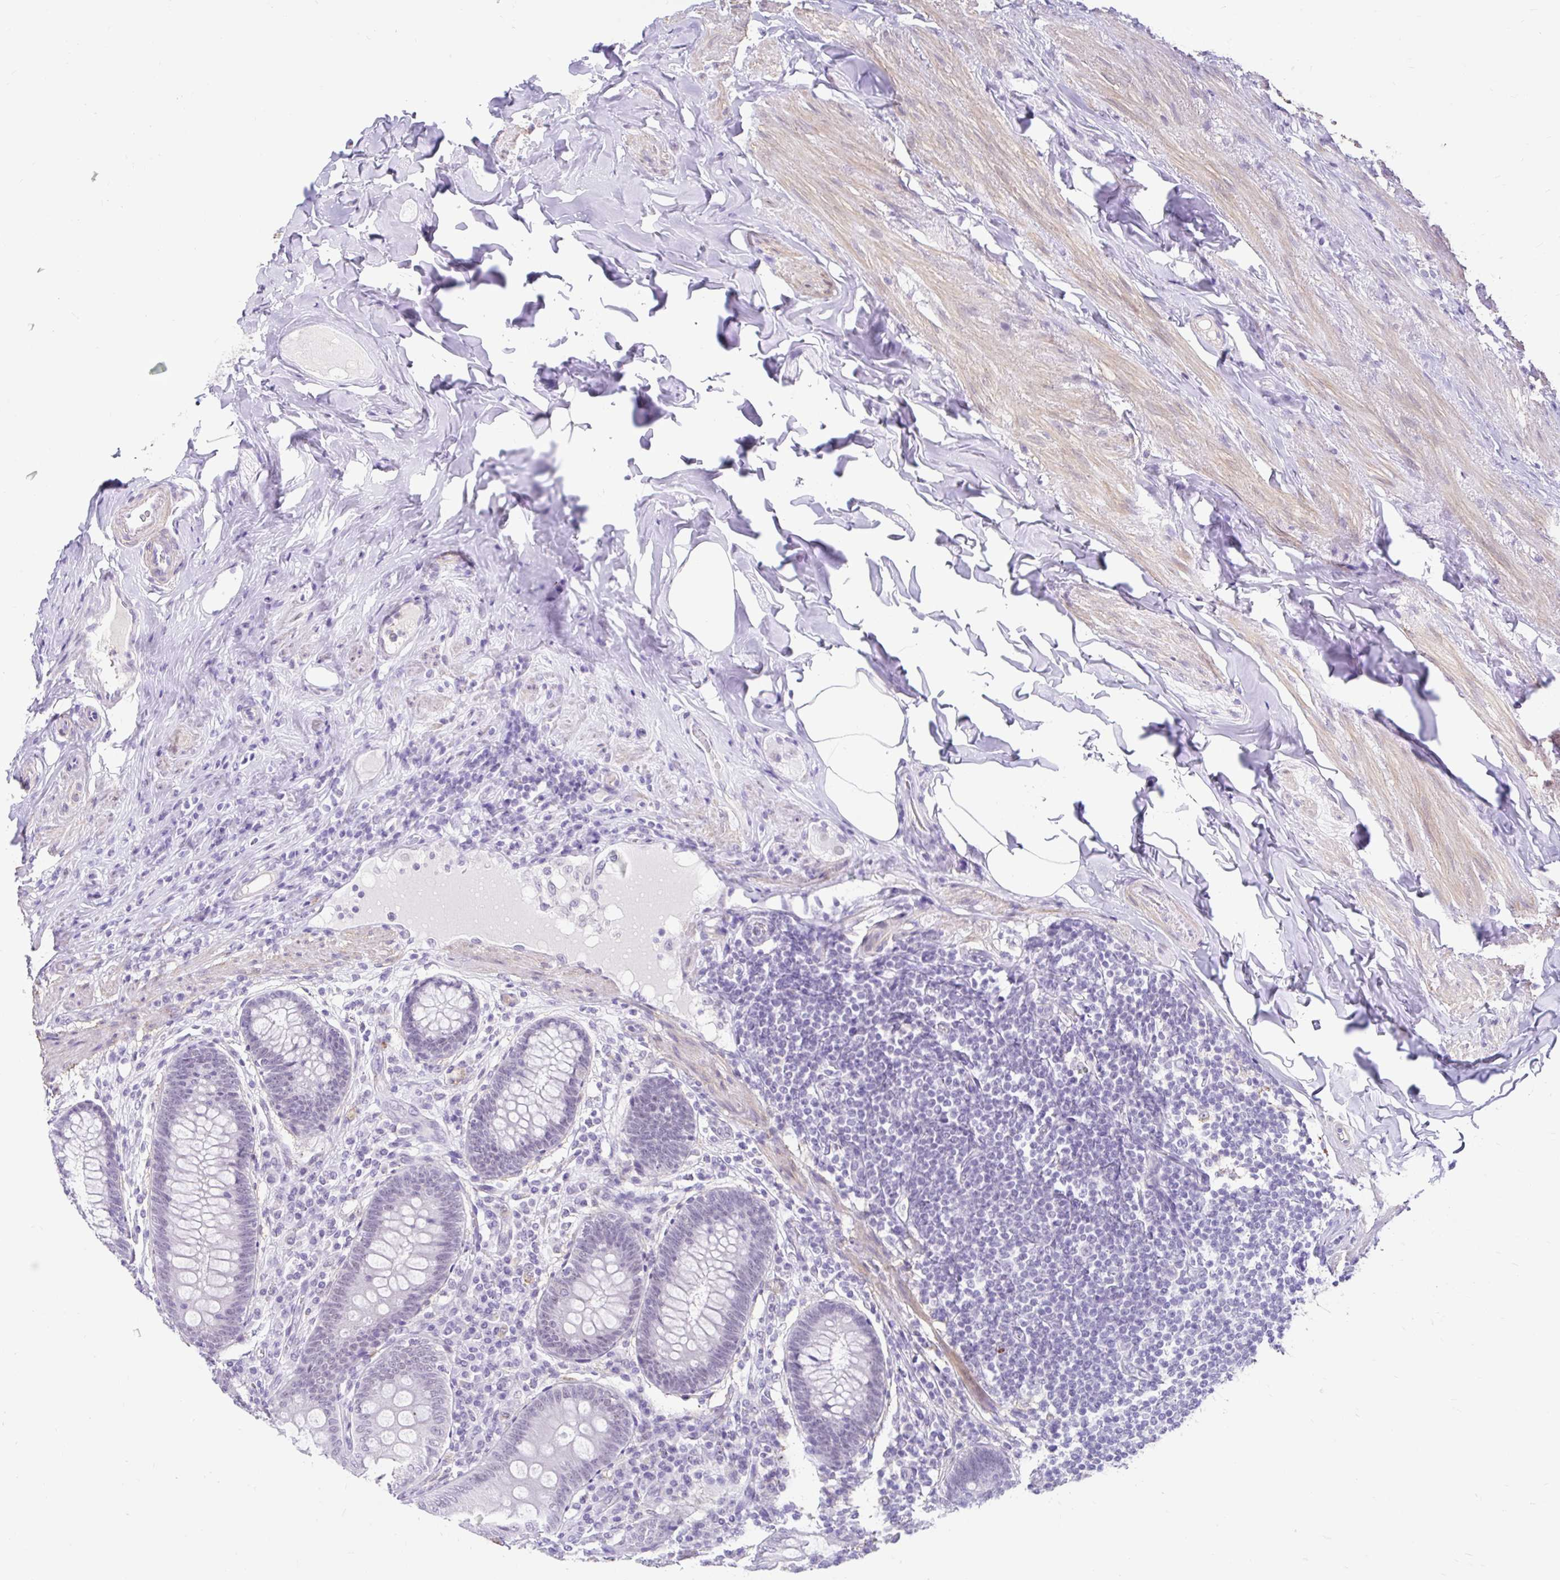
{"staining": {"intensity": "negative", "quantity": "none", "location": "none"}, "tissue": "appendix", "cell_type": "Glandular cells", "image_type": "normal", "snomed": [{"axis": "morphology", "description": "Normal tissue, NOS"}, {"axis": "topography", "description": "Appendix"}], "caption": "Immunohistochemistry (IHC) image of normal appendix: human appendix stained with DAB shows no significant protein staining in glandular cells. (DAB immunohistochemistry with hematoxylin counter stain).", "gene": "DCAF17", "patient": {"sex": "male", "age": 71}}